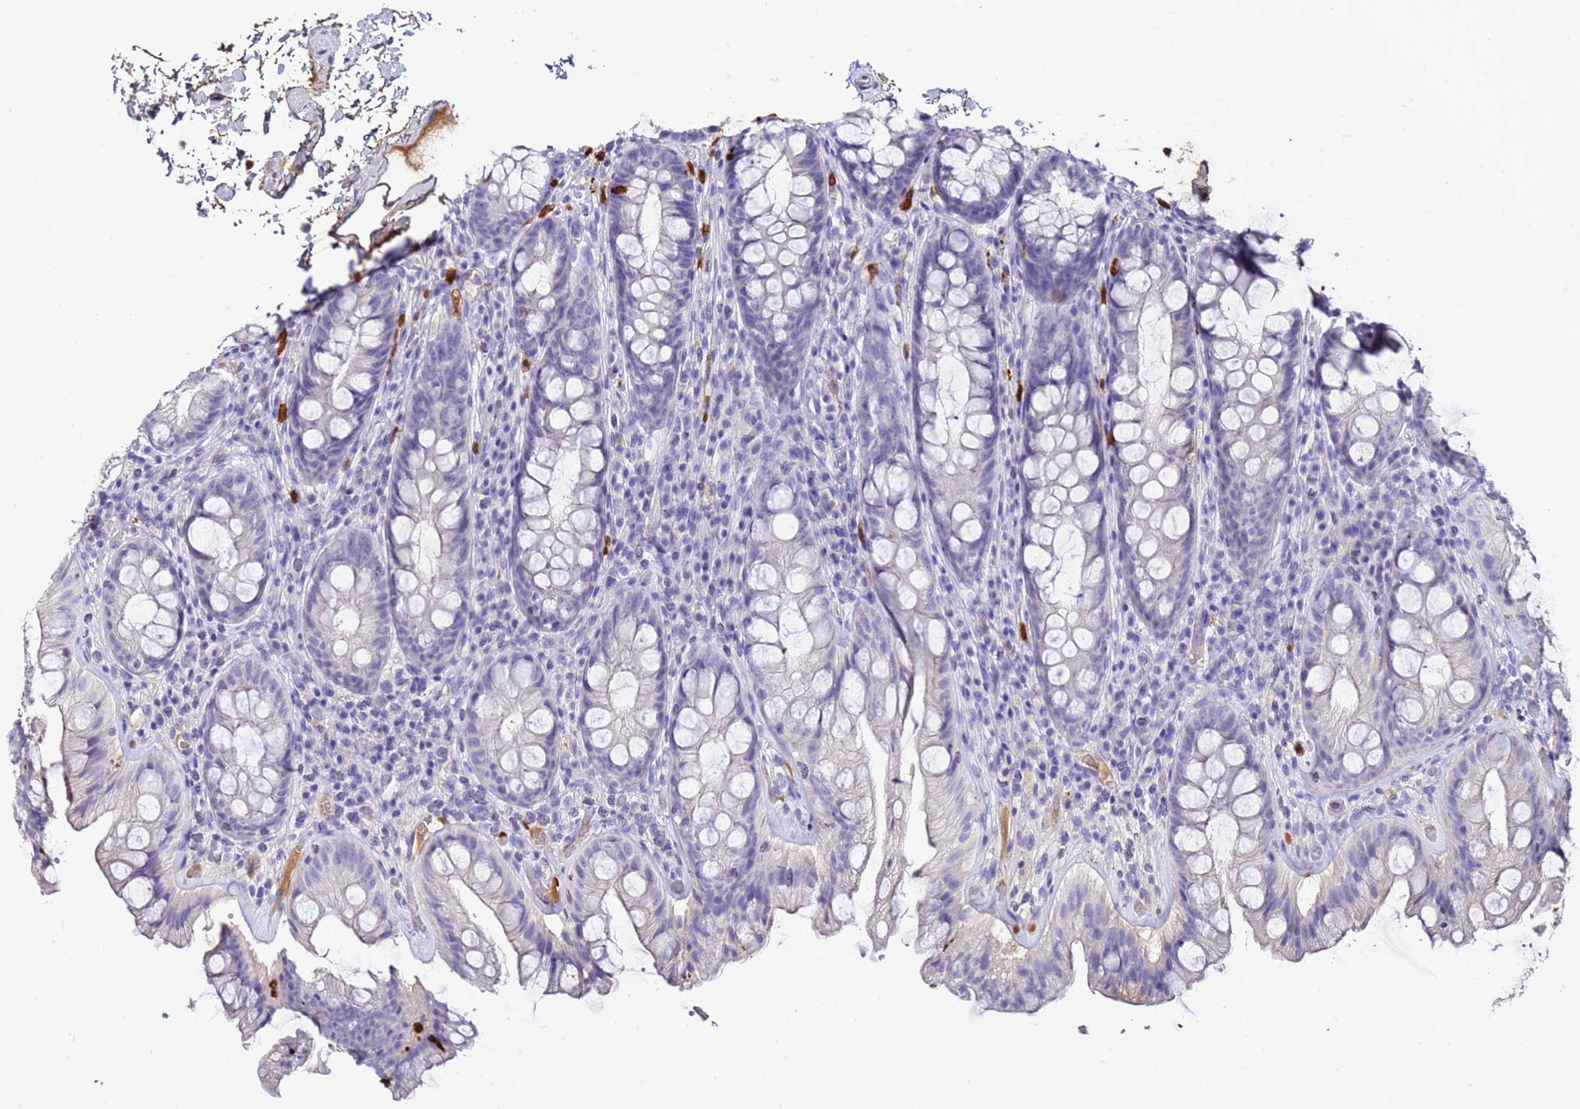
{"staining": {"intensity": "negative", "quantity": "none", "location": "none"}, "tissue": "rectum", "cell_type": "Glandular cells", "image_type": "normal", "snomed": [{"axis": "morphology", "description": "Normal tissue, NOS"}, {"axis": "topography", "description": "Rectum"}], "caption": "High power microscopy micrograph of an IHC image of benign rectum, revealing no significant expression in glandular cells.", "gene": "TUBAL3", "patient": {"sex": "male", "age": 74}}